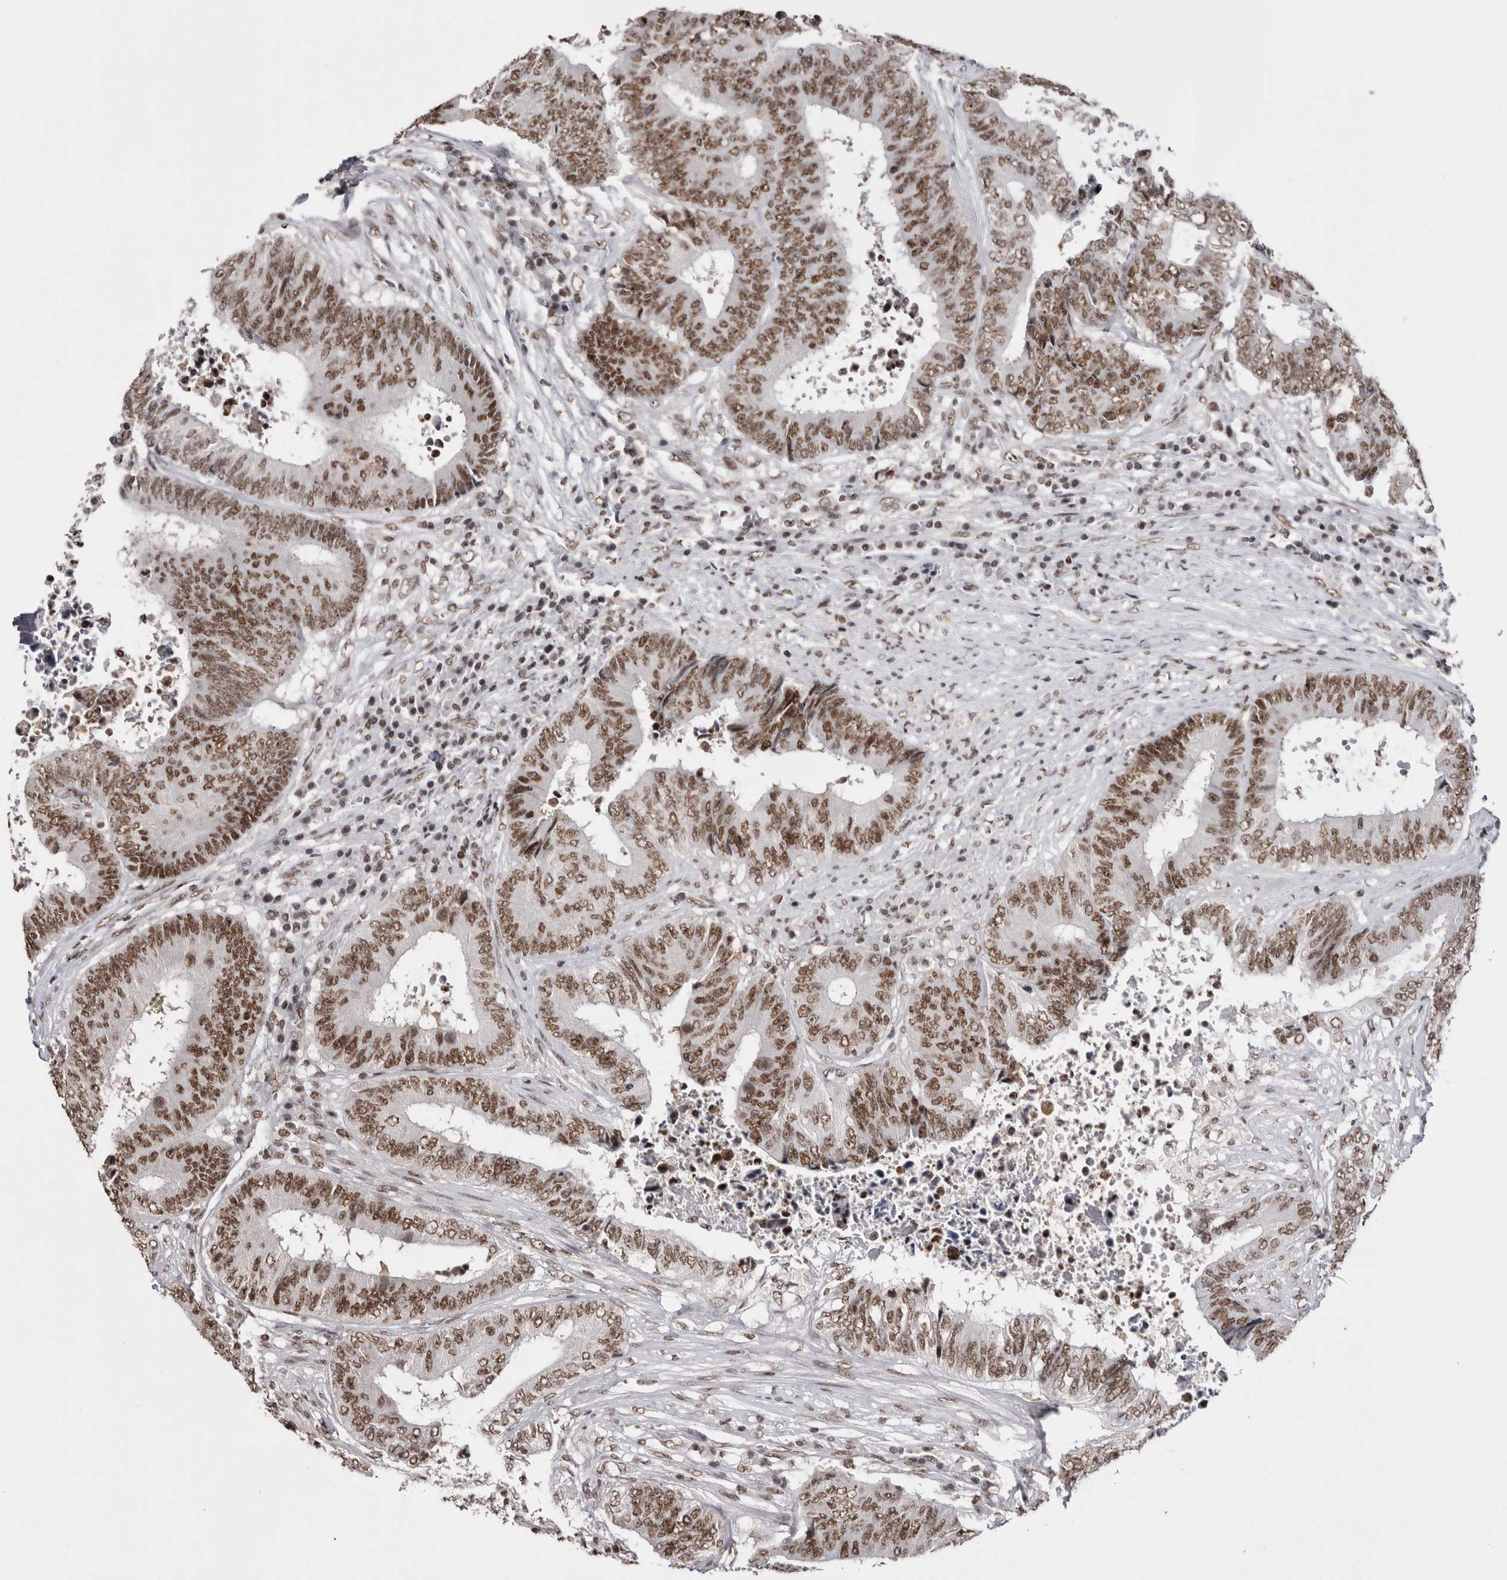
{"staining": {"intensity": "moderate", "quantity": ">75%", "location": "nuclear"}, "tissue": "colorectal cancer", "cell_type": "Tumor cells", "image_type": "cancer", "snomed": [{"axis": "morphology", "description": "Adenocarcinoma, NOS"}, {"axis": "topography", "description": "Rectum"}], "caption": "This is an image of IHC staining of colorectal adenocarcinoma, which shows moderate positivity in the nuclear of tumor cells.", "gene": "SMC1A", "patient": {"sex": "male", "age": 72}}